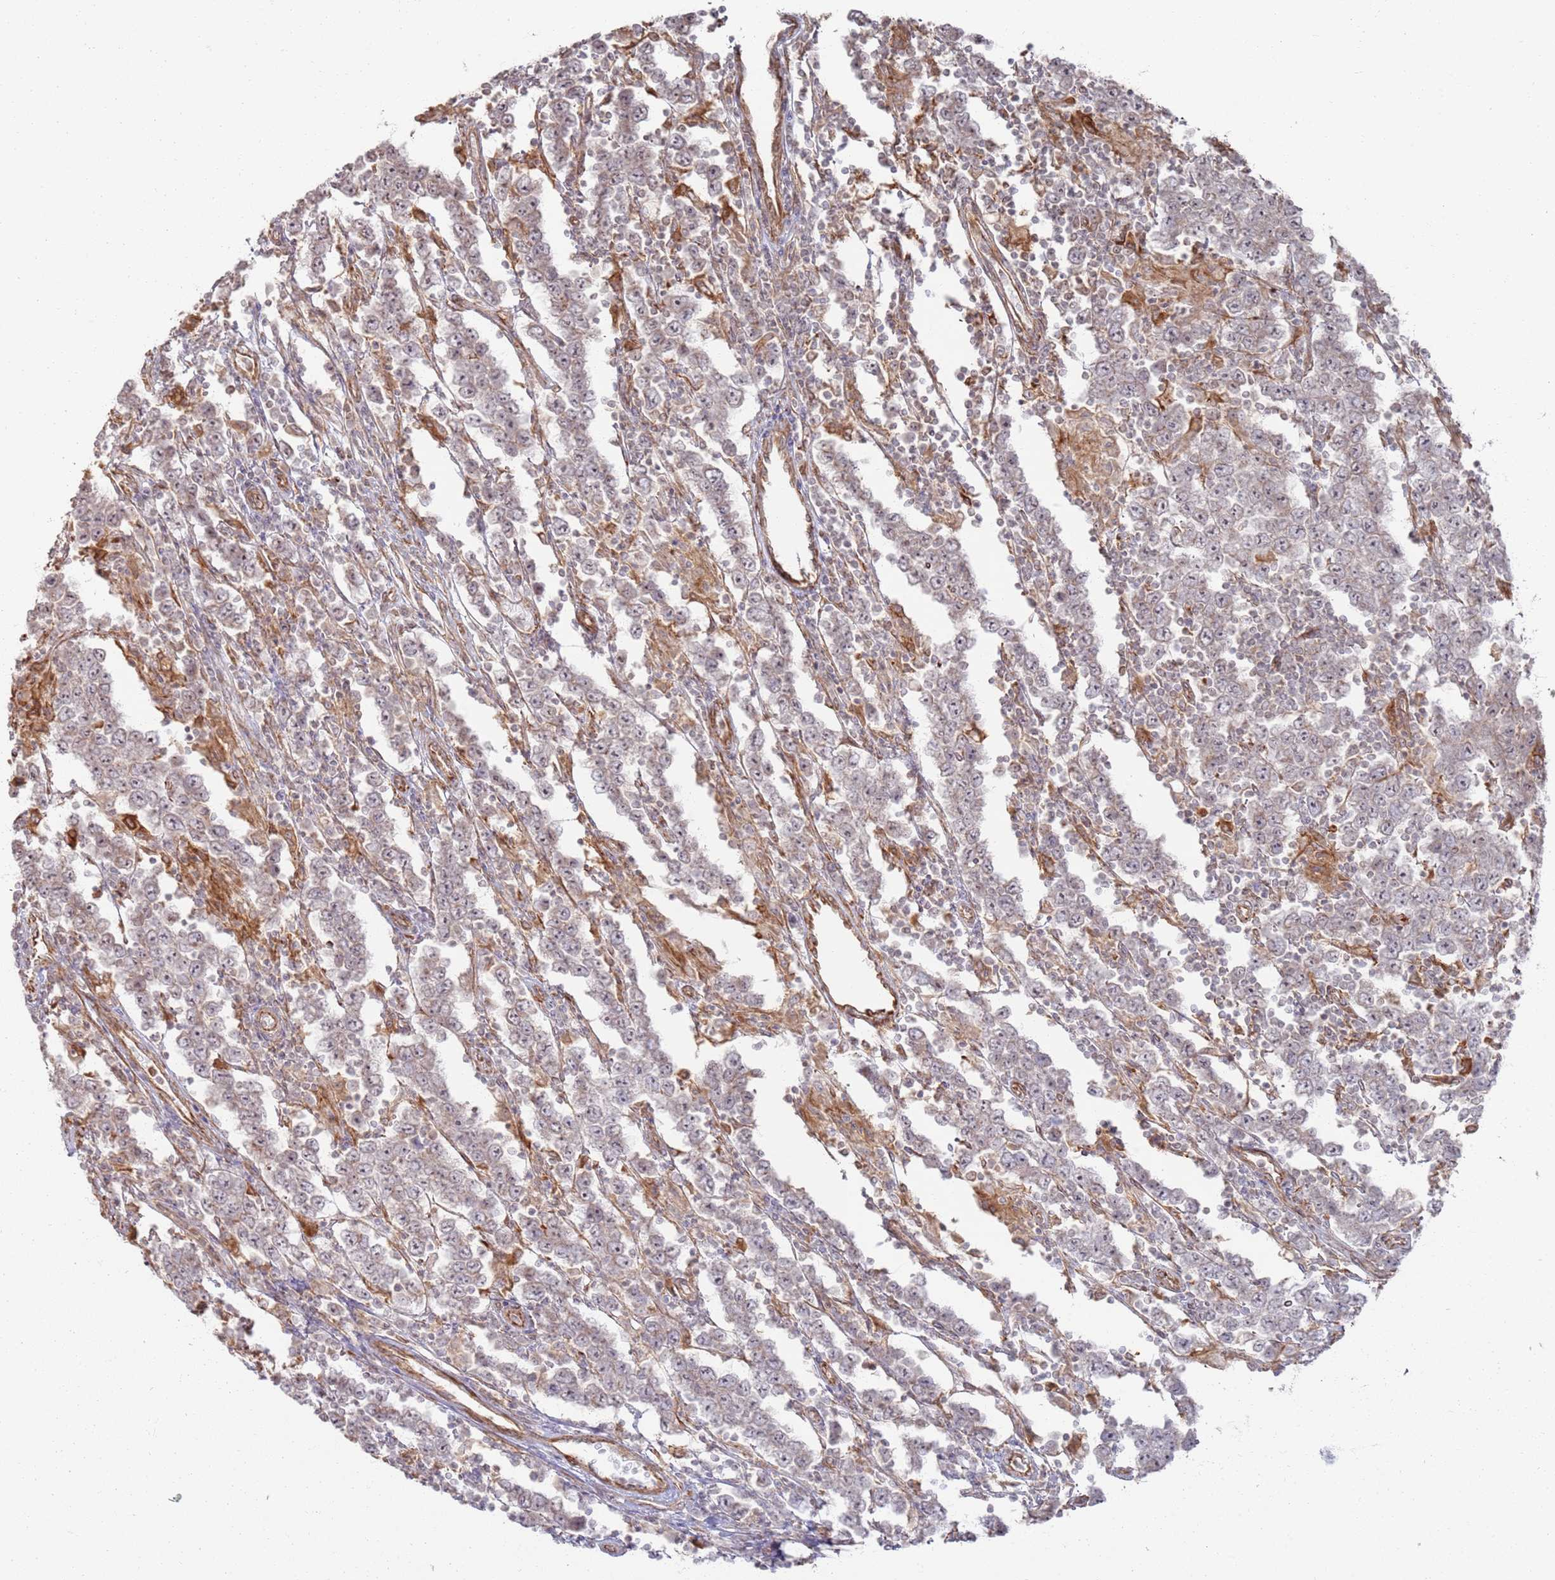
{"staining": {"intensity": "weak", "quantity": "25%-75%", "location": "nuclear"}, "tissue": "testis cancer", "cell_type": "Tumor cells", "image_type": "cancer", "snomed": [{"axis": "morphology", "description": "Normal tissue, NOS"}, {"axis": "morphology", "description": "Urothelial carcinoma, High grade"}, {"axis": "morphology", "description": "Seminoma, NOS"}, {"axis": "morphology", "description": "Carcinoma, Embryonal, NOS"}, {"axis": "topography", "description": "Urinary bladder"}, {"axis": "topography", "description": "Testis"}], "caption": "Testis cancer tissue demonstrates weak nuclear expression in approximately 25%-75% of tumor cells Nuclei are stained in blue.", "gene": "PHF21A", "patient": {"sex": "male", "age": 41}}